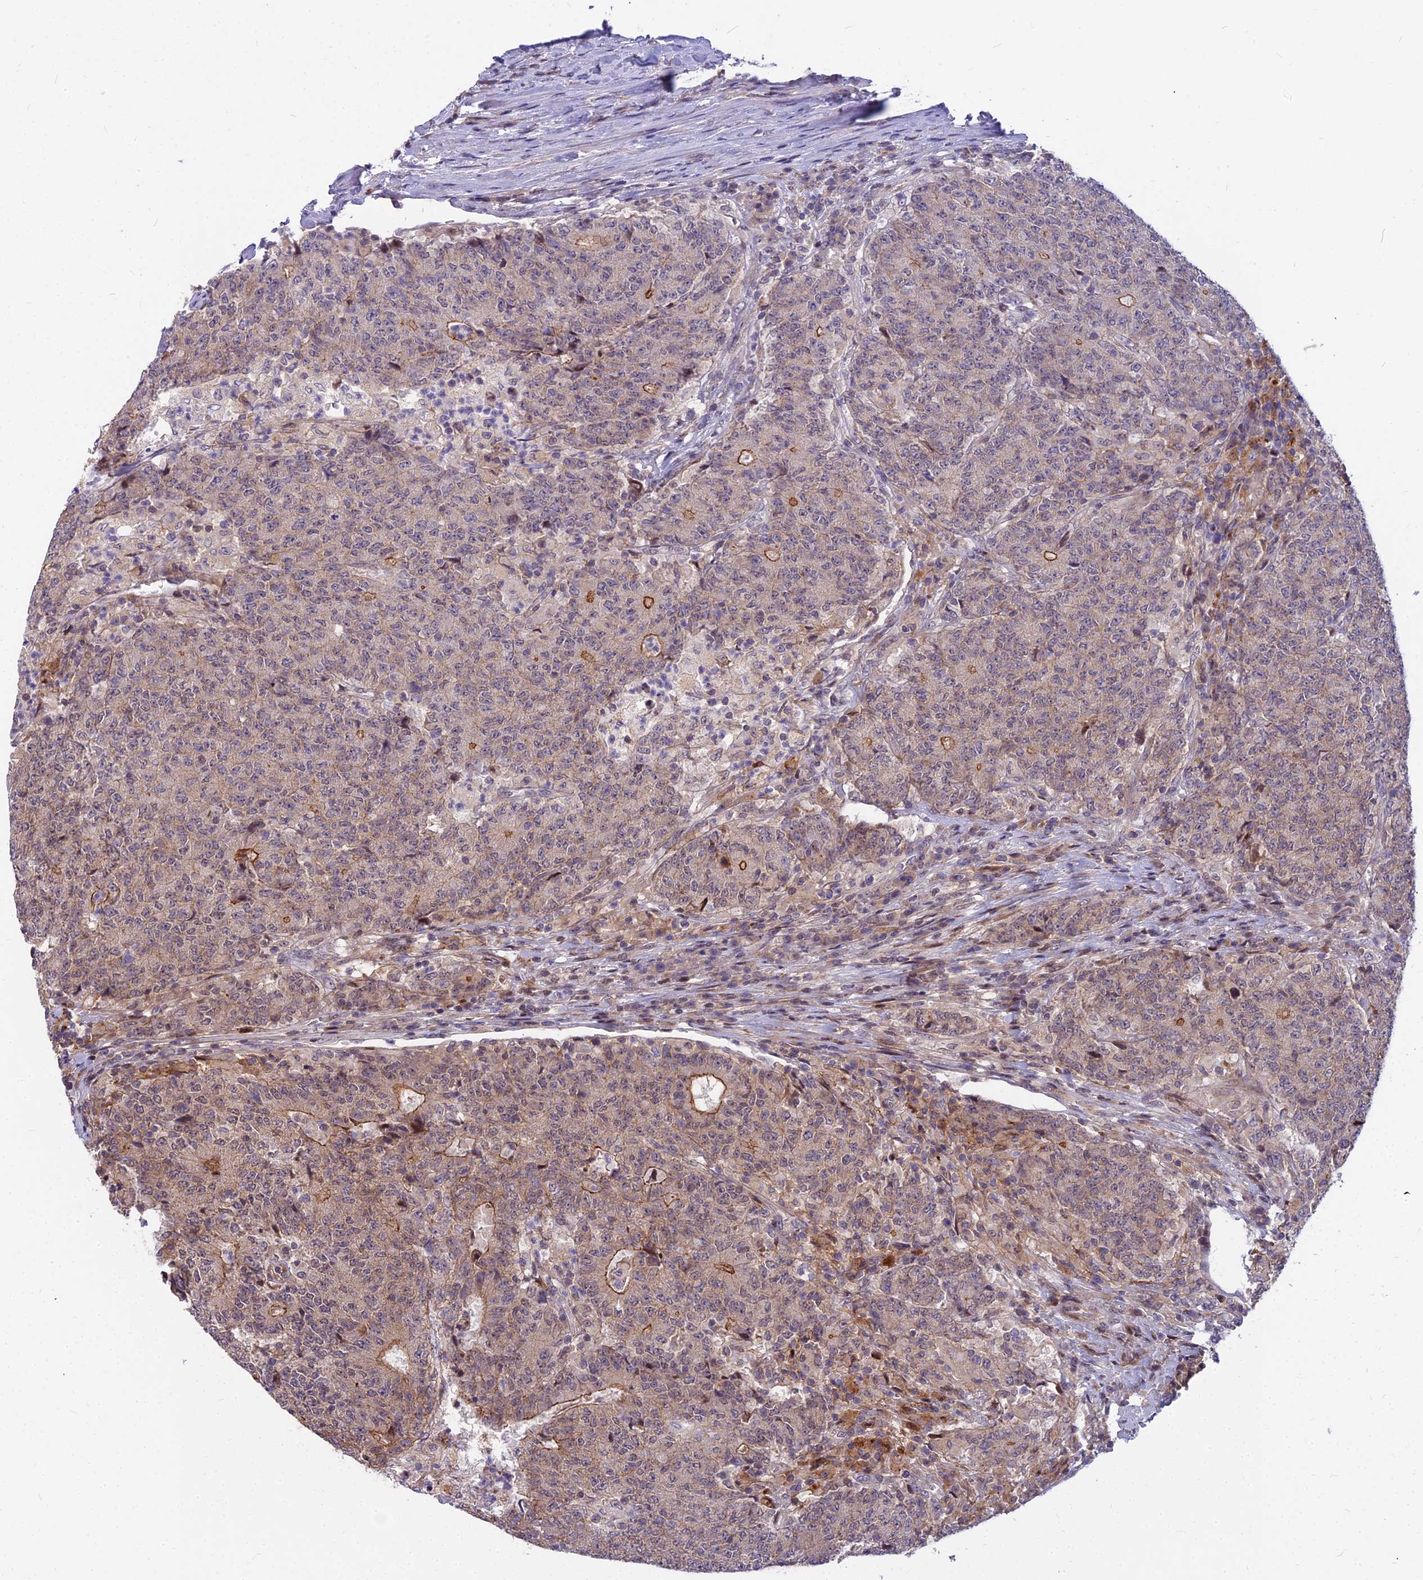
{"staining": {"intensity": "moderate", "quantity": "<25%", "location": "cytoplasmic/membranous"}, "tissue": "colorectal cancer", "cell_type": "Tumor cells", "image_type": "cancer", "snomed": [{"axis": "morphology", "description": "Adenocarcinoma, NOS"}, {"axis": "topography", "description": "Colon"}], "caption": "Immunohistochemistry (IHC) image of human colorectal cancer (adenocarcinoma) stained for a protein (brown), which exhibits low levels of moderate cytoplasmic/membranous staining in about <25% of tumor cells.", "gene": "GLYATL3", "patient": {"sex": "female", "age": 75}}